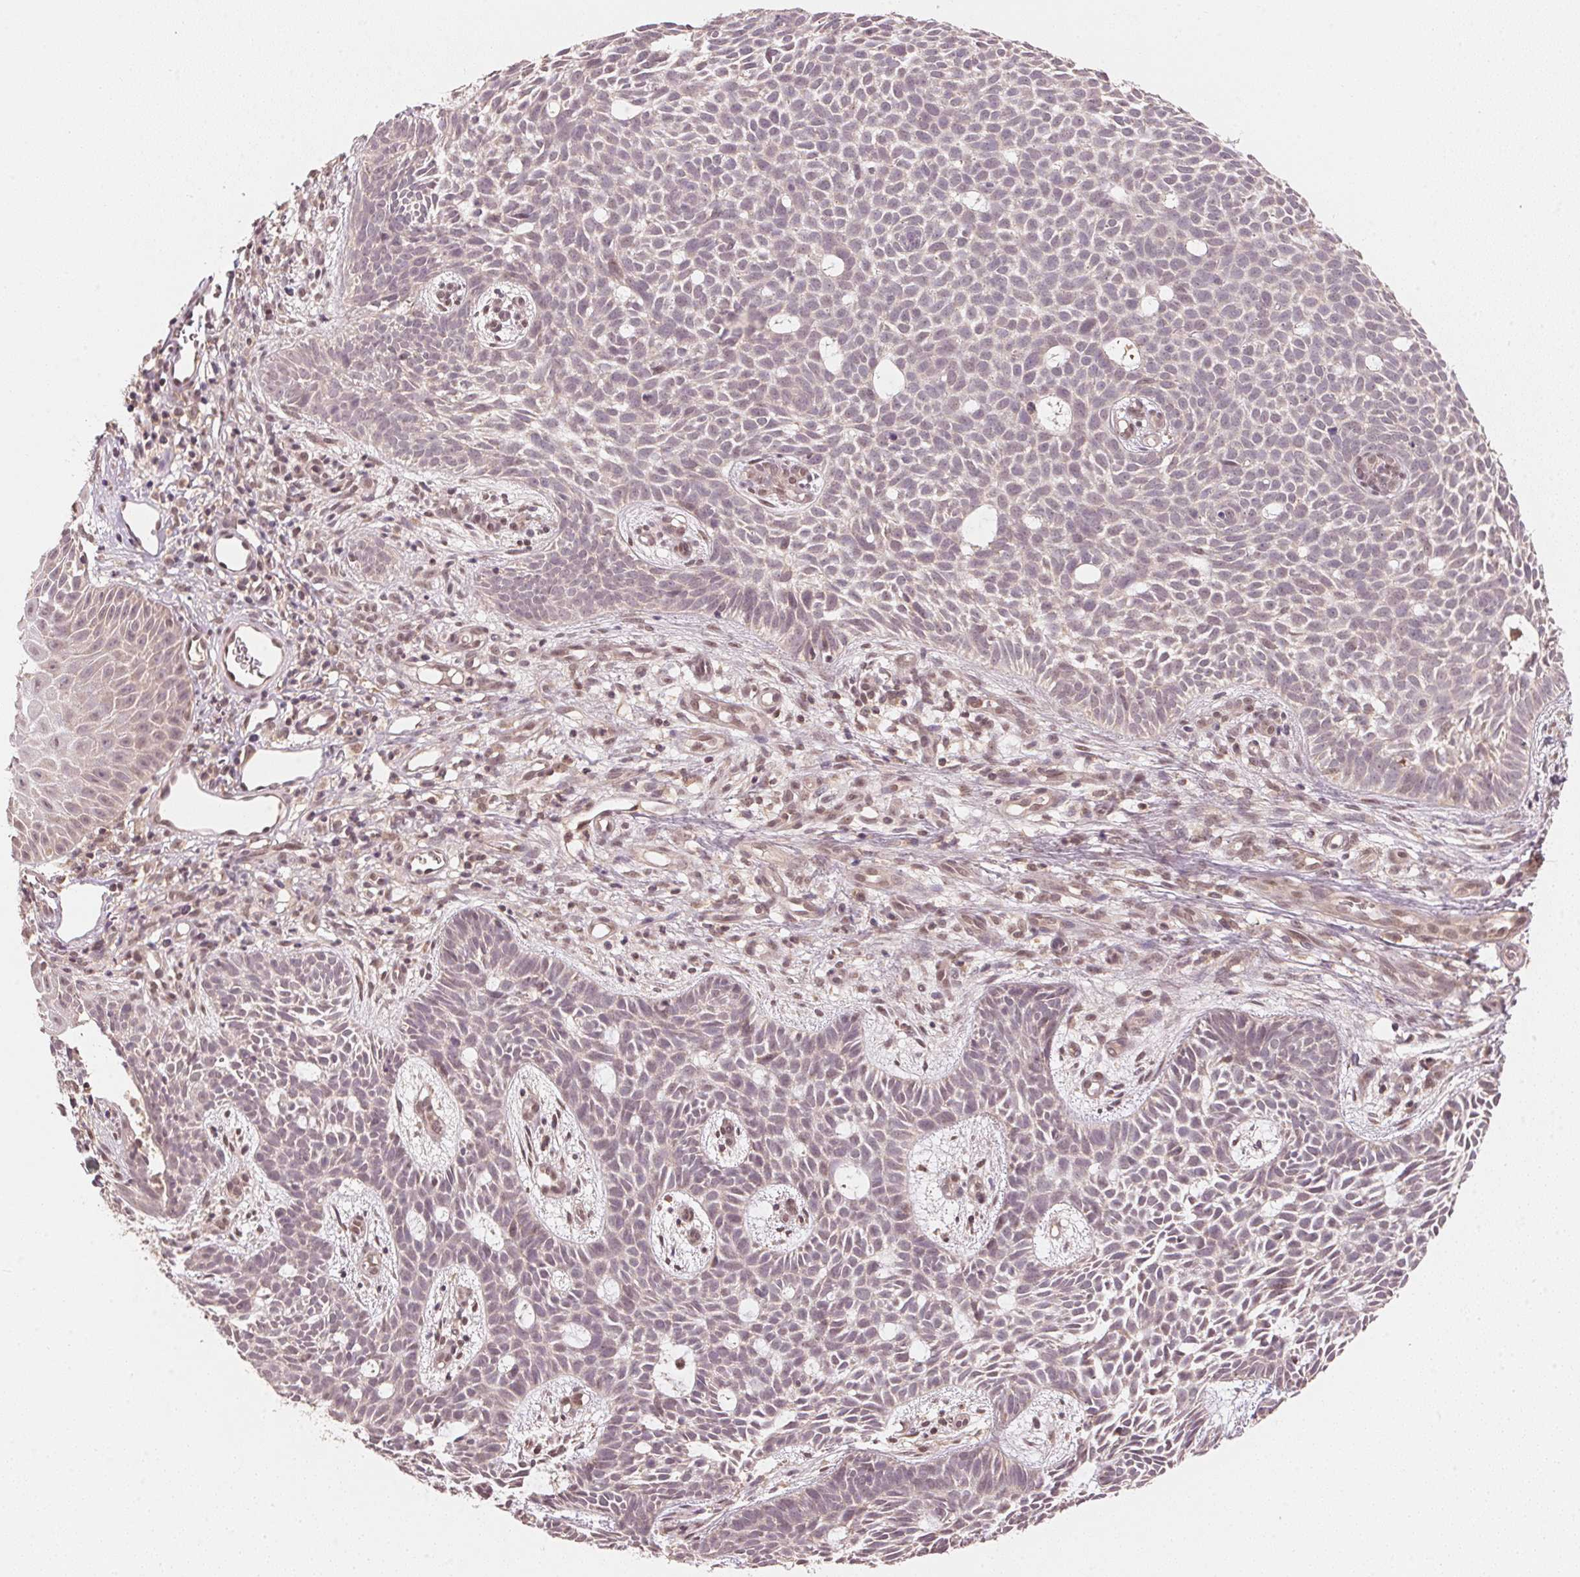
{"staining": {"intensity": "negative", "quantity": "none", "location": "none"}, "tissue": "skin cancer", "cell_type": "Tumor cells", "image_type": "cancer", "snomed": [{"axis": "morphology", "description": "Basal cell carcinoma"}, {"axis": "topography", "description": "Skin"}], "caption": "Skin cancer was stained to show a protein in brown. There is no significant positivity in tumor cells. (DAB immunohistochemistry (IHC) visualized using brightfield microscopy, high magnification).", "gene": "C2orf73", "patient": {"sex": "male", "age": 59}}